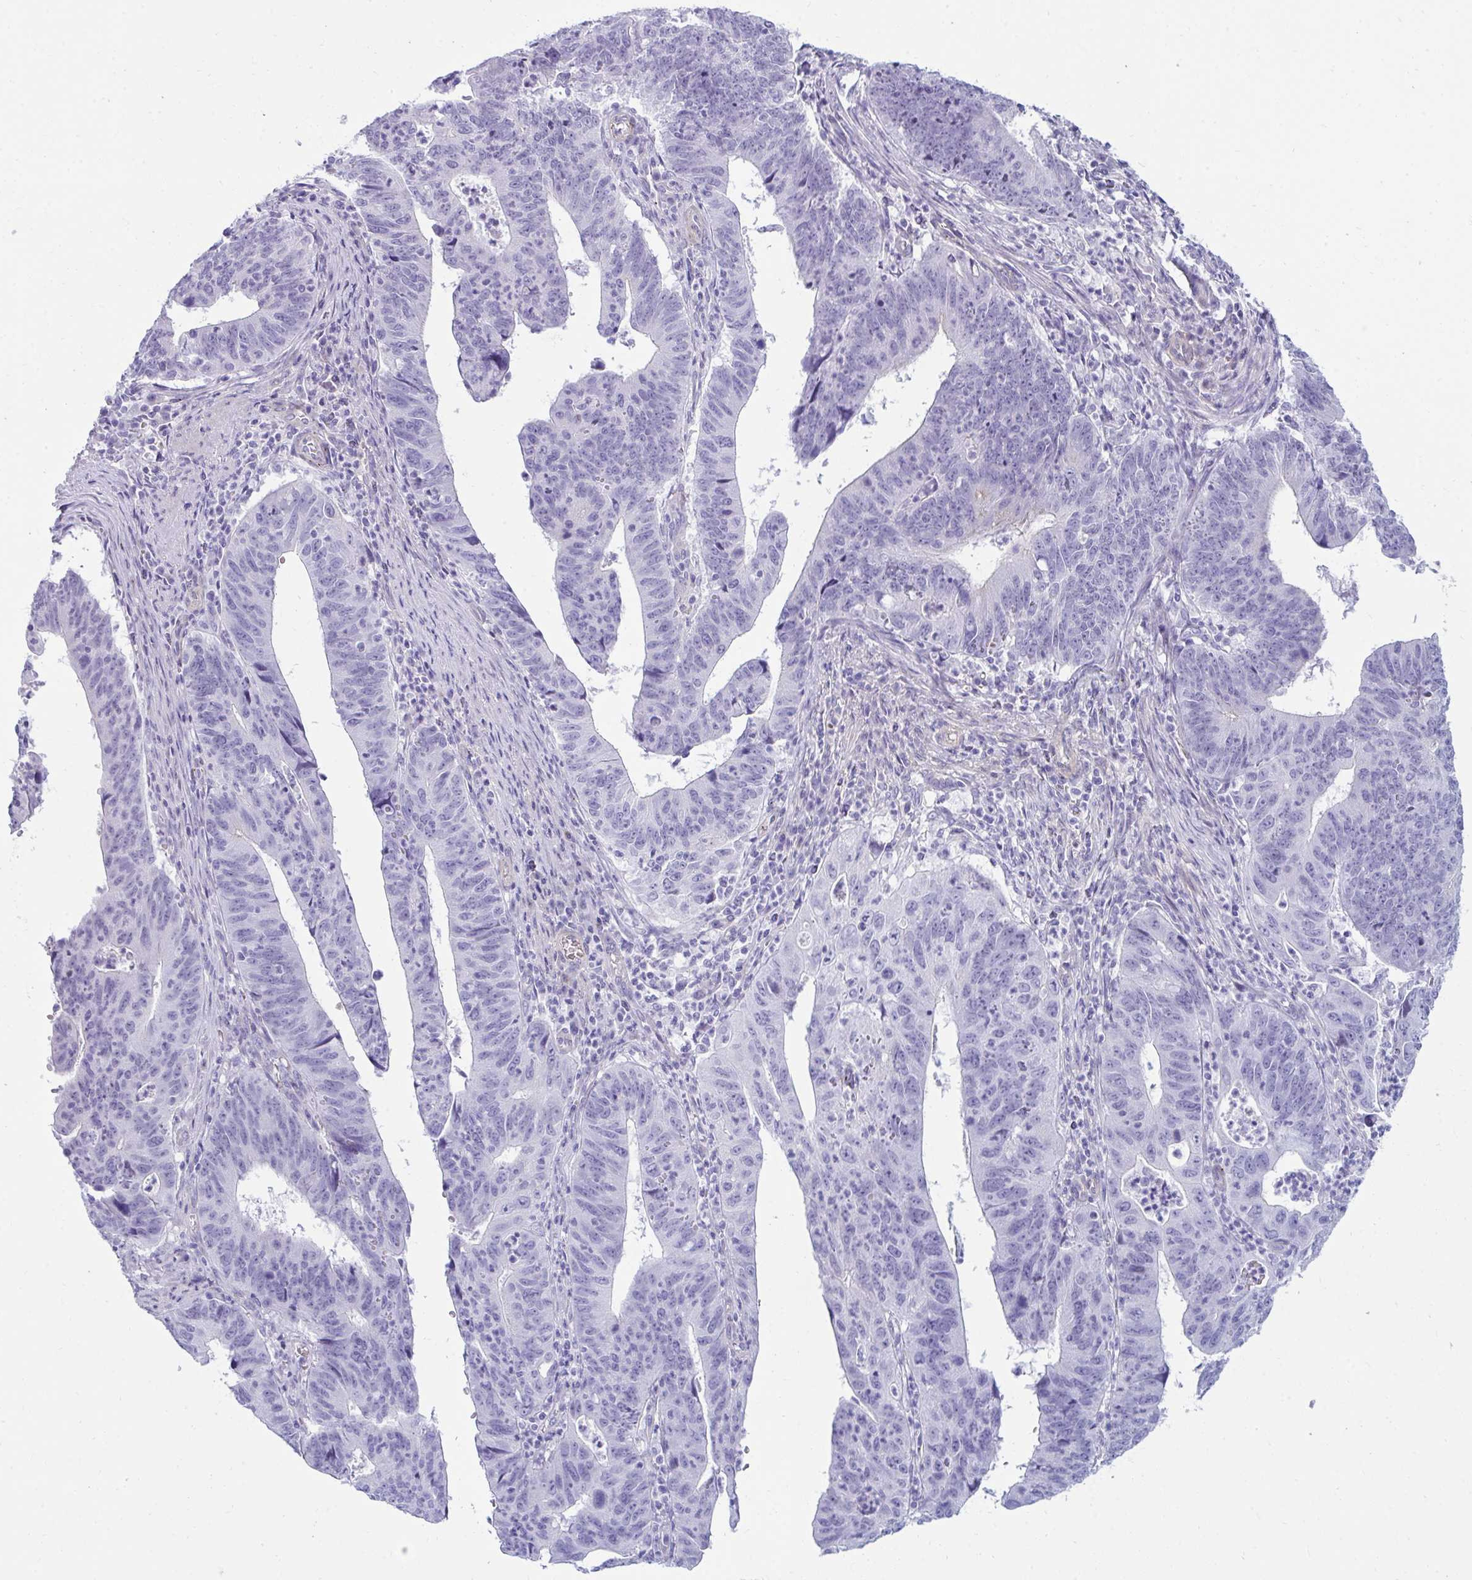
{"staining": {"intensity": "negative", "quantity": "none", "location": "none"}, "tissue": "stomach cancer", "cell_type": "Tumor cells", "image_type": "cancer", "snomed": [{"axis": "morphology", "description": "Adenocarcinoma, NOS"}, {"axis": "topography", "description": "Stomach"}], "caption": "A histopathology image of human stomach cancer is negative for staining in tumor cells. (Immunohistochemistry, brightfield microscopy, high magnification).", "gene": "UBL3", "patient": {"sex": "male", "age": 59}}